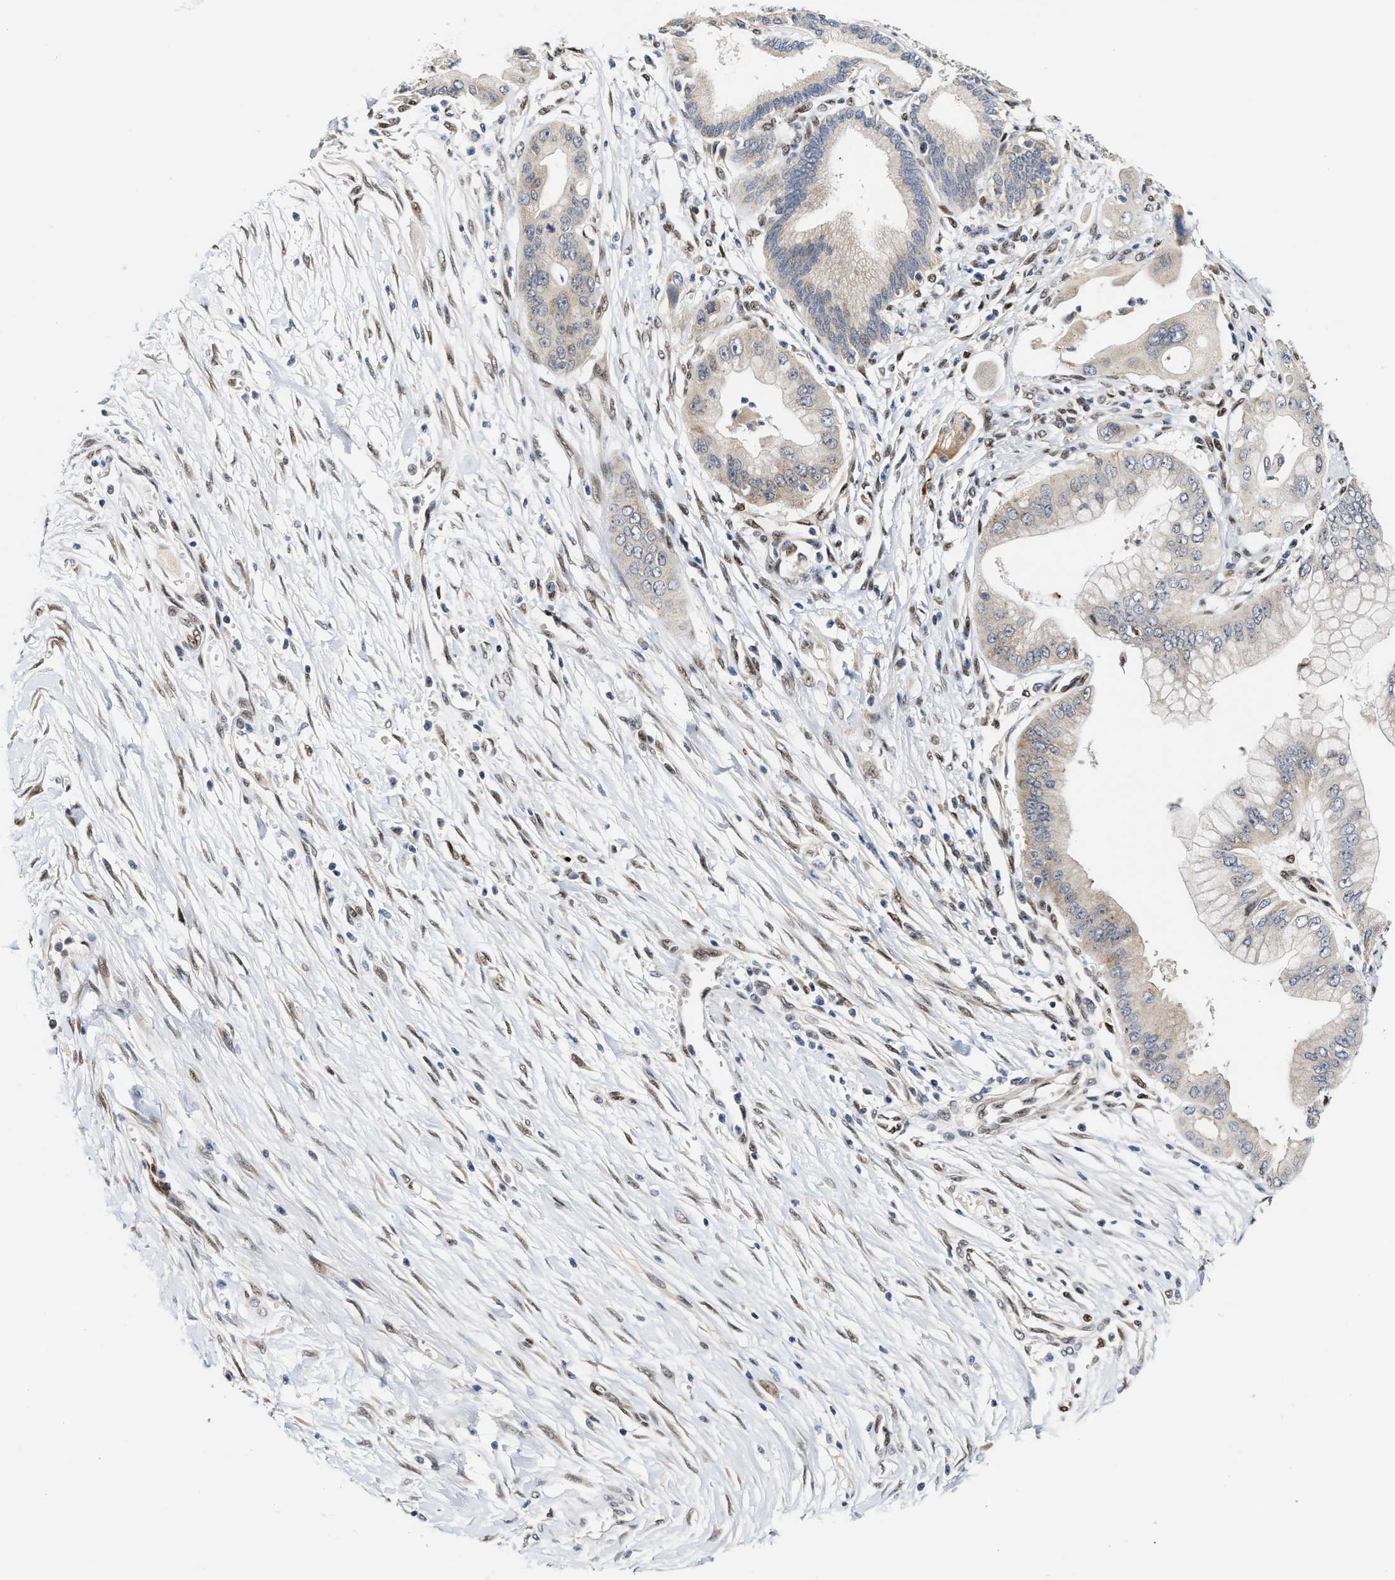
{"staining": {"intensity": "weak", "quantity": "<25%", "location": "cytoplasmic/membranous"}, "tissue": "pancreatic cancer", "cell_type": "Tumor cells", "image_type": "cancer", "snomed": [{"axis": "morphology", "description": "Adenocarcinoma, NOS"}, {"axis": "topography", "description": "Pancreas"}], "caption": "Immunohistochemistry histopathology image of neoplastic tissue: adenocarcinoma (pancreatic) stained with DAB (3,3'-diaminobenzidine) exhibits no significant protein positivity in tumor cells. (Brightfield microscopy of DAB (3,3'-diaminobenzidine) immunohistochemistry (IHC) at high magnification).", "gene": "TCF4", "patient": {"sex": "male", "age": 59}}